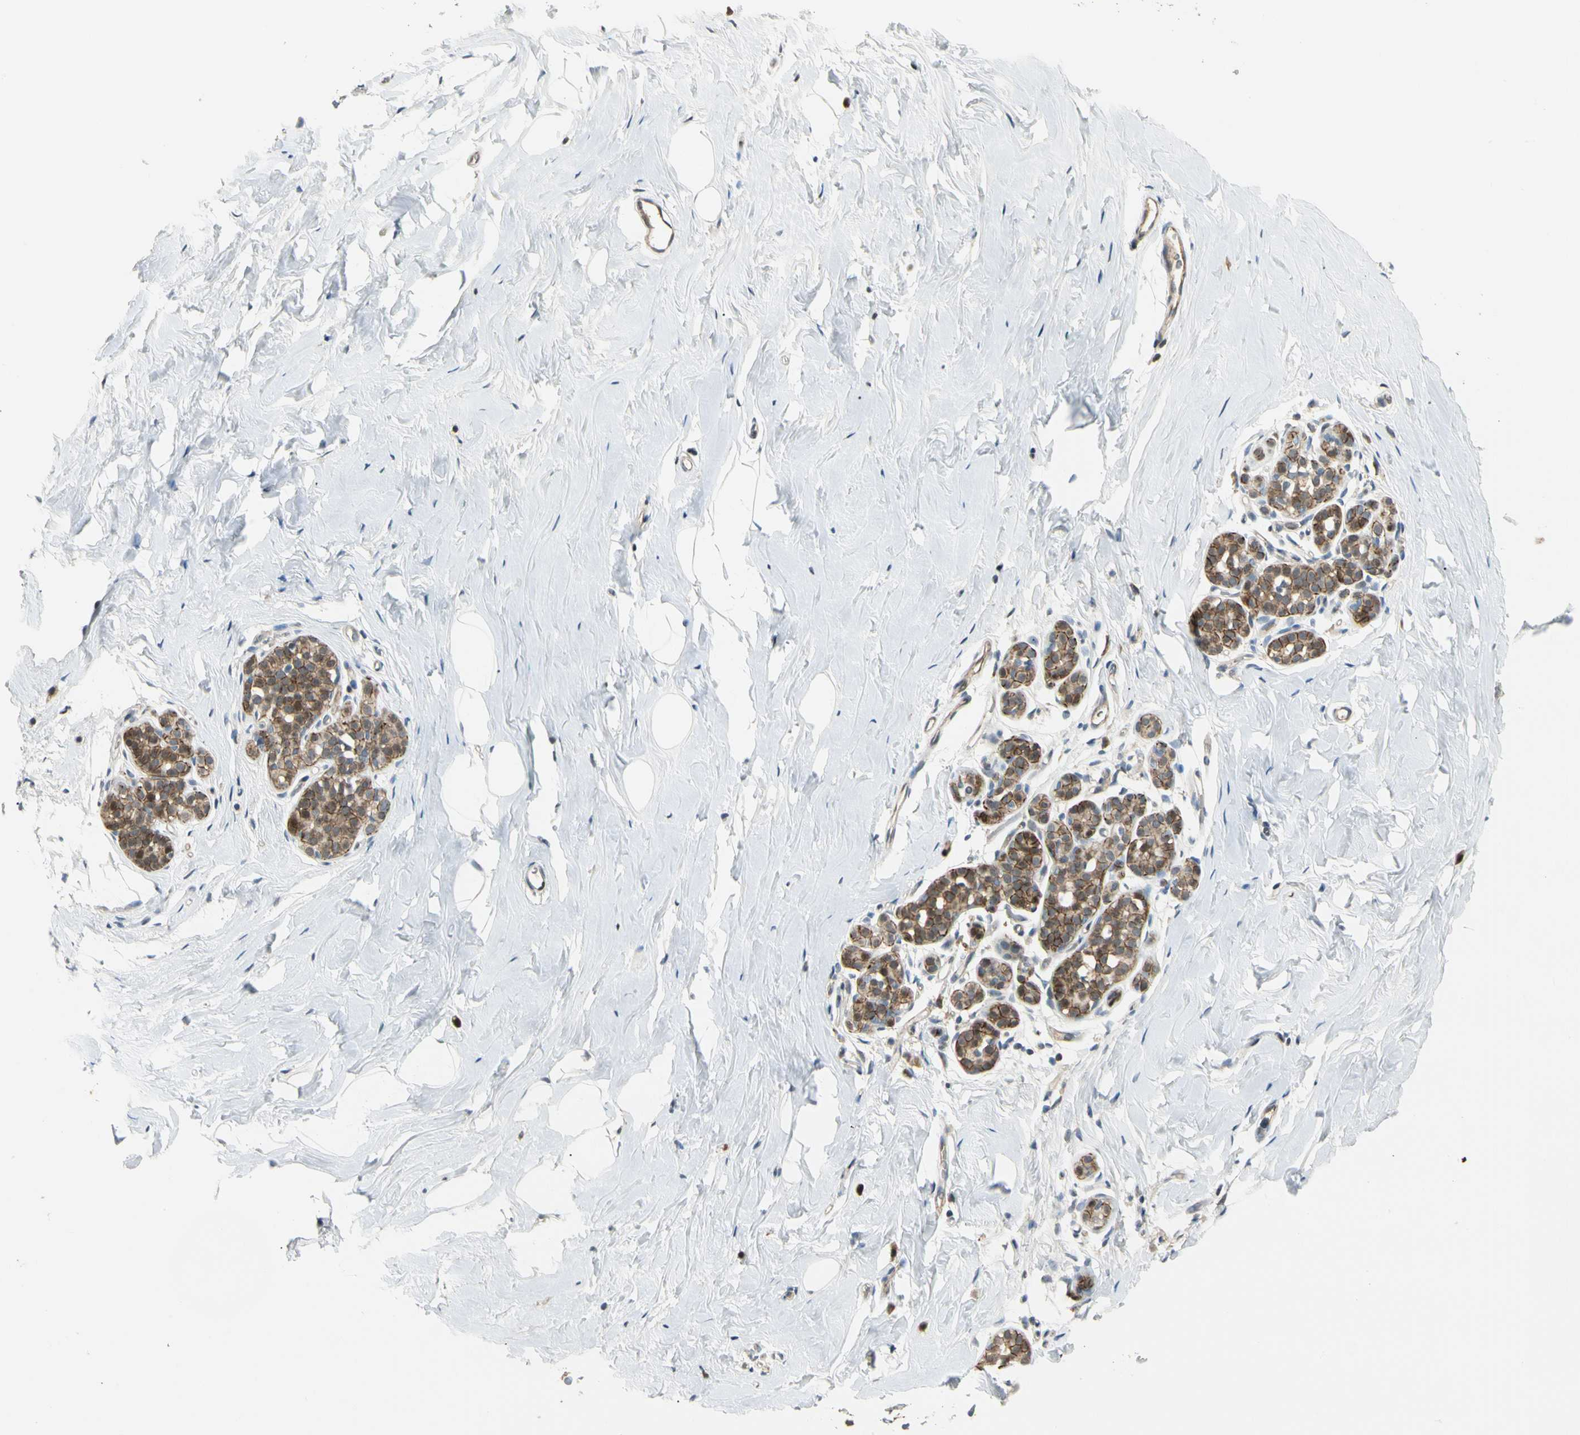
{"staining": {"intensity": "negative", "quantity": "none", "location": "none"}, "tissue": "breast", "cell_type": "Adipocytes", "image_type": "normal", "snomed": [{"axis": "morphology", "description": "Normal tissue, NOS"}, {"axis": "topography", "description": "Breast"}], "caption": "Micrograph shows no protein positivity in adipocytes of benign breast. (Immunohistochemistry, brightfield microscopy, high magnification).", "gene": "P3H2", "patient": {"sex": "female", "age": 75}}